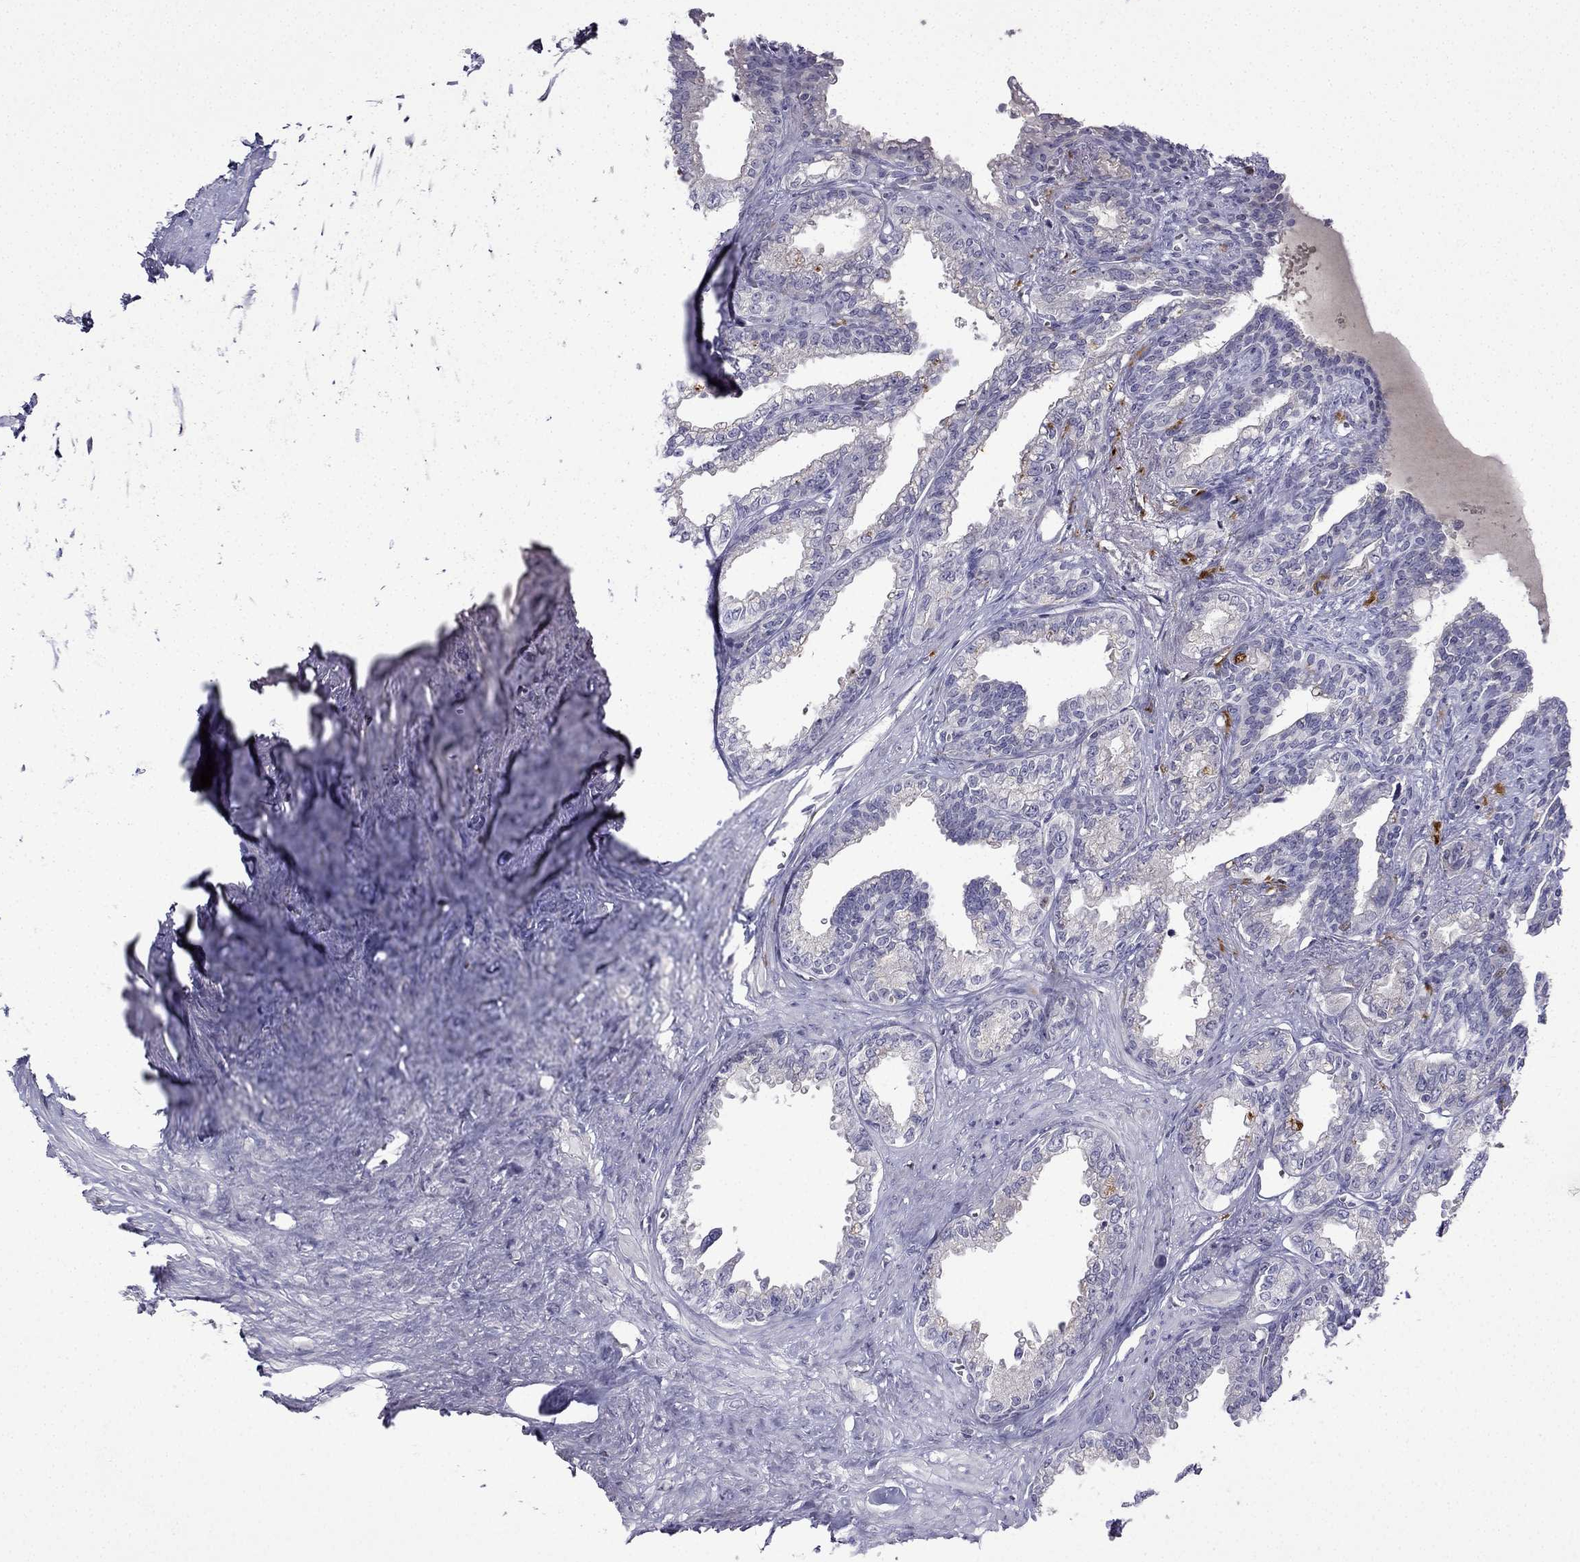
{"staining": {"intensity": "negative", "quantity": "none", "location": "none"}, "tissue": "seminal vesicle", "cell_type": "Glandular cells", "image_type": "normal", "snomed": [{"axis": "morphology", "description": "Normal tissue, NOS"}, {"axis": "morphology", "description": "Urothelial carcinoma, NOS"}, {"axis": "topography", "description": "Urinary bladder"}, {"axis": "topography", "description": "Seminal veicle"}], "caption": "This is a micrograph of IHC staining of benign seminal vesicle, which shows no expression in glandular cells.", "gene": "UHRF1", "patient": {"sex": "male", "age": 76}}